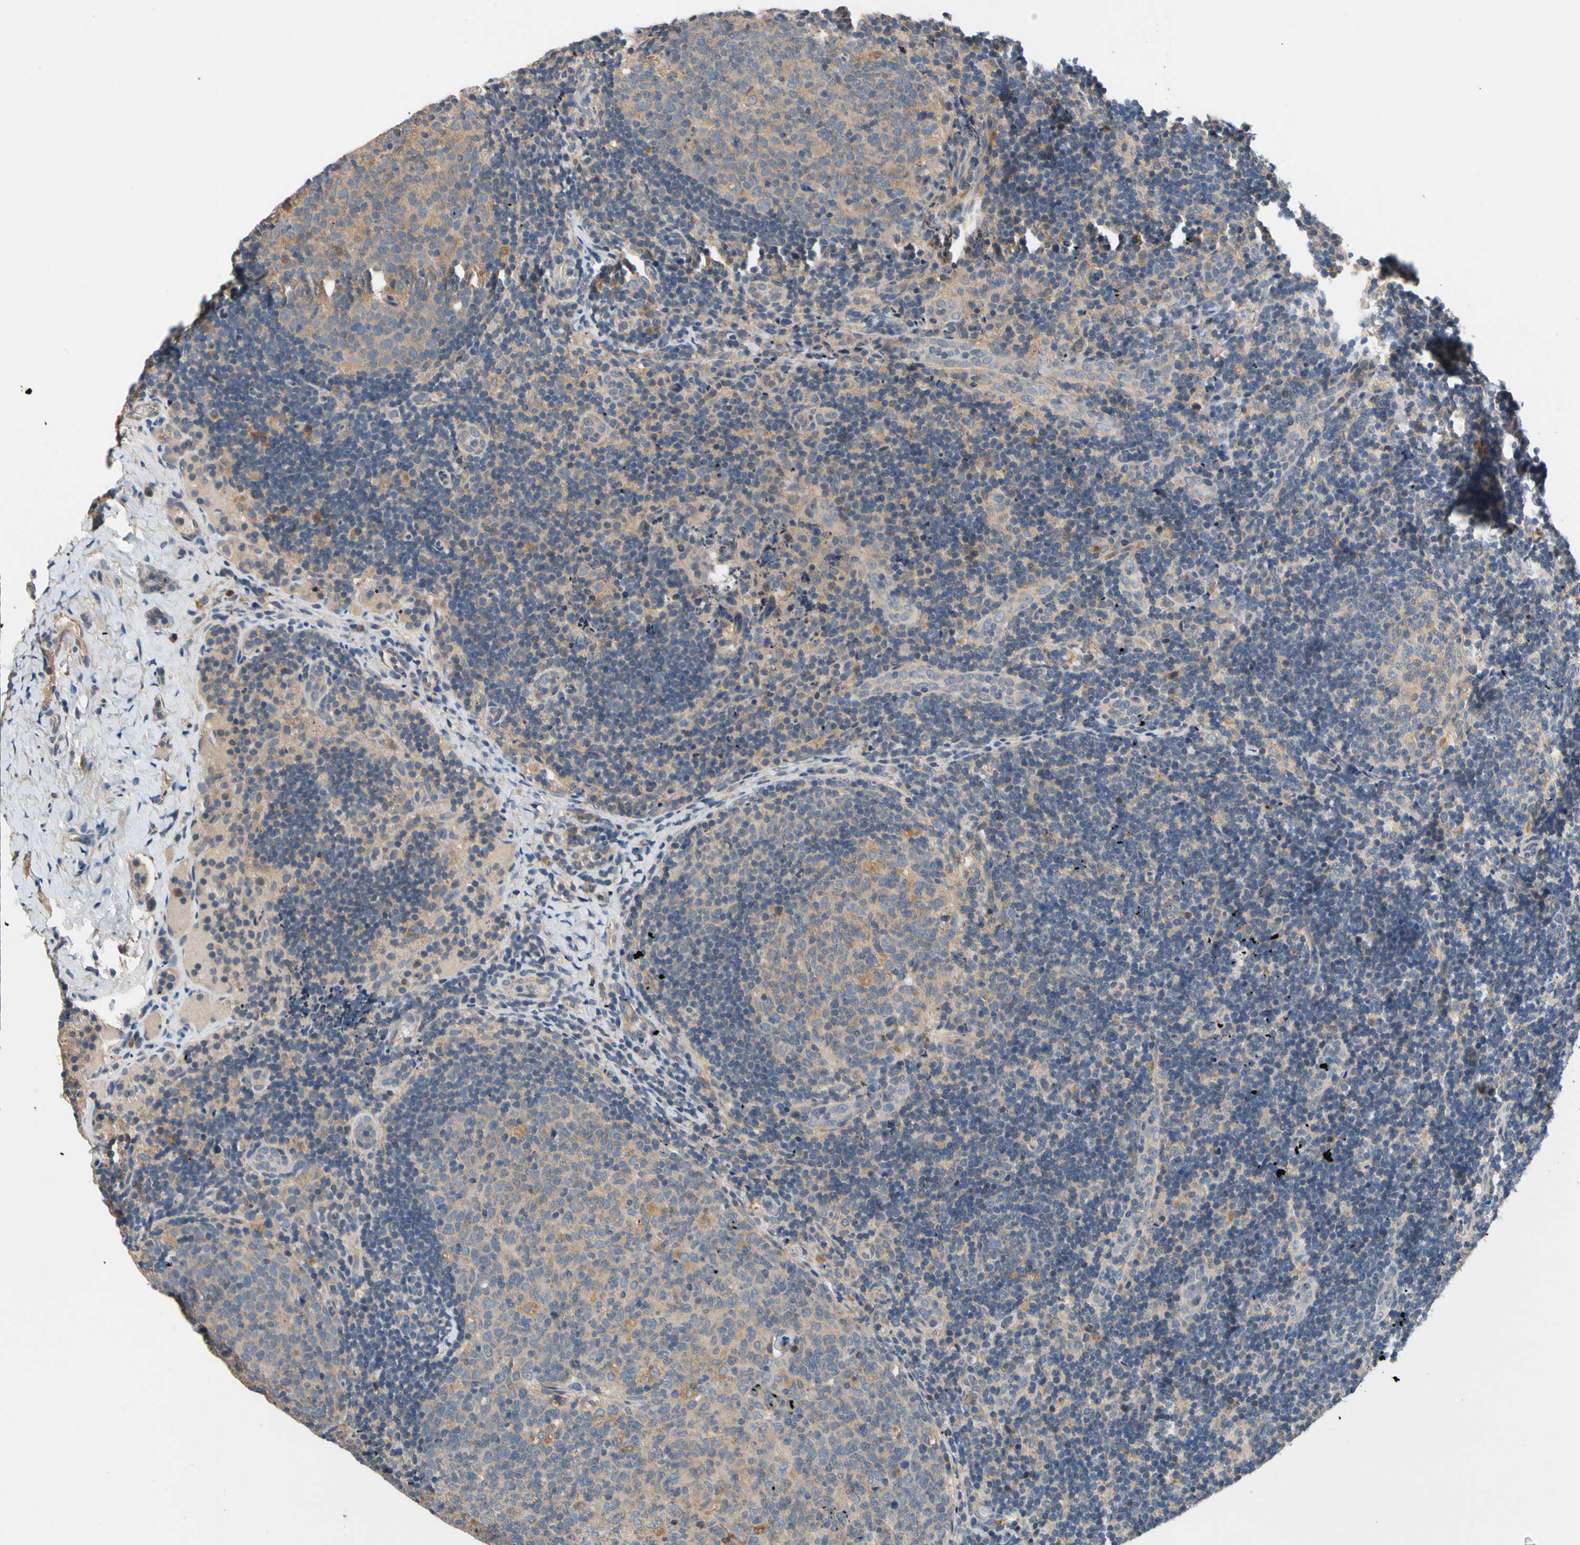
{"staining": {"intensity": "weak", "quantity": ">75%", "location": "cytoplasmic/membranous"}, "tissue": "lymph node", "cell_type": "Germinal center cells", "image_type": "normal", "snomed": [{"axis": "morphology", "description": "Normal tissue, NOS"}, {"axis": "topography", "description": "Lymph node"}], "caption": "Brown immunohistochemical staining in benign lymph node displays weak cytoplasmic/membranous staining in approximately >75% of germinal center cells. Nuclei are stained in blue.", "gene": "USP12", "patient": {"sex": "female", "age": 14}}